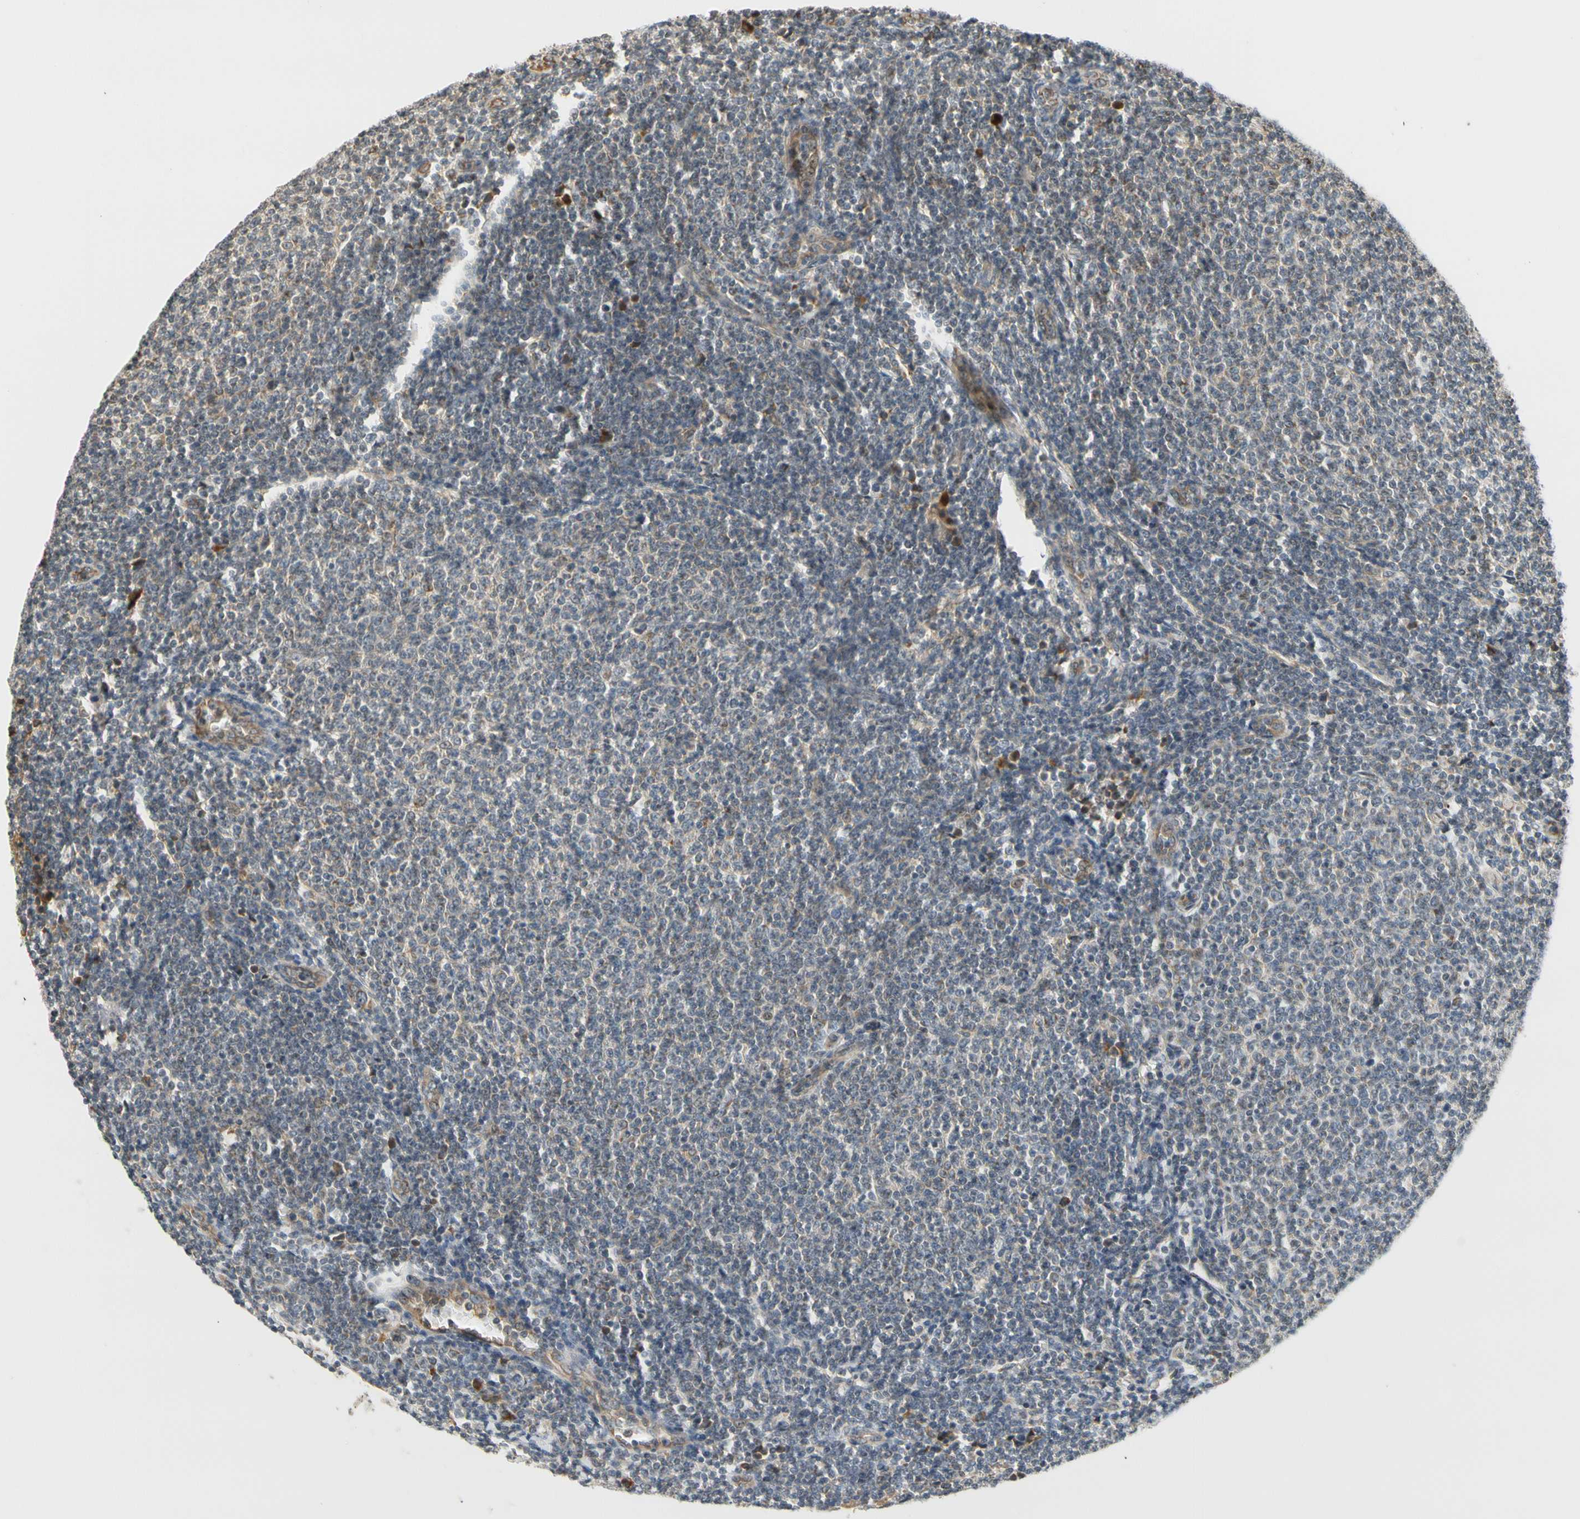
{"staining": {"intensity": "weak", "quantity": ">75%", "location": "cytoplasmic/membranous"}, "tissue": "lymphoma", "cell_type": "Tumor cells", "image_type": "cancer", "snomed": [{"axis": "morphology", "description": "Malignant lymphoma, non-Hodgkin's type, Low grade"}, {"axis": "topography", "description": "Lymph node"}], "caption": "Human lymphoma stained with a brown dye demonstrates weak cytoplasmic/membranous positive positivity in approximately >75% of tumor cells.", "gene": "ATP2C1", "patient": {"sex": "male", "age": 66}}